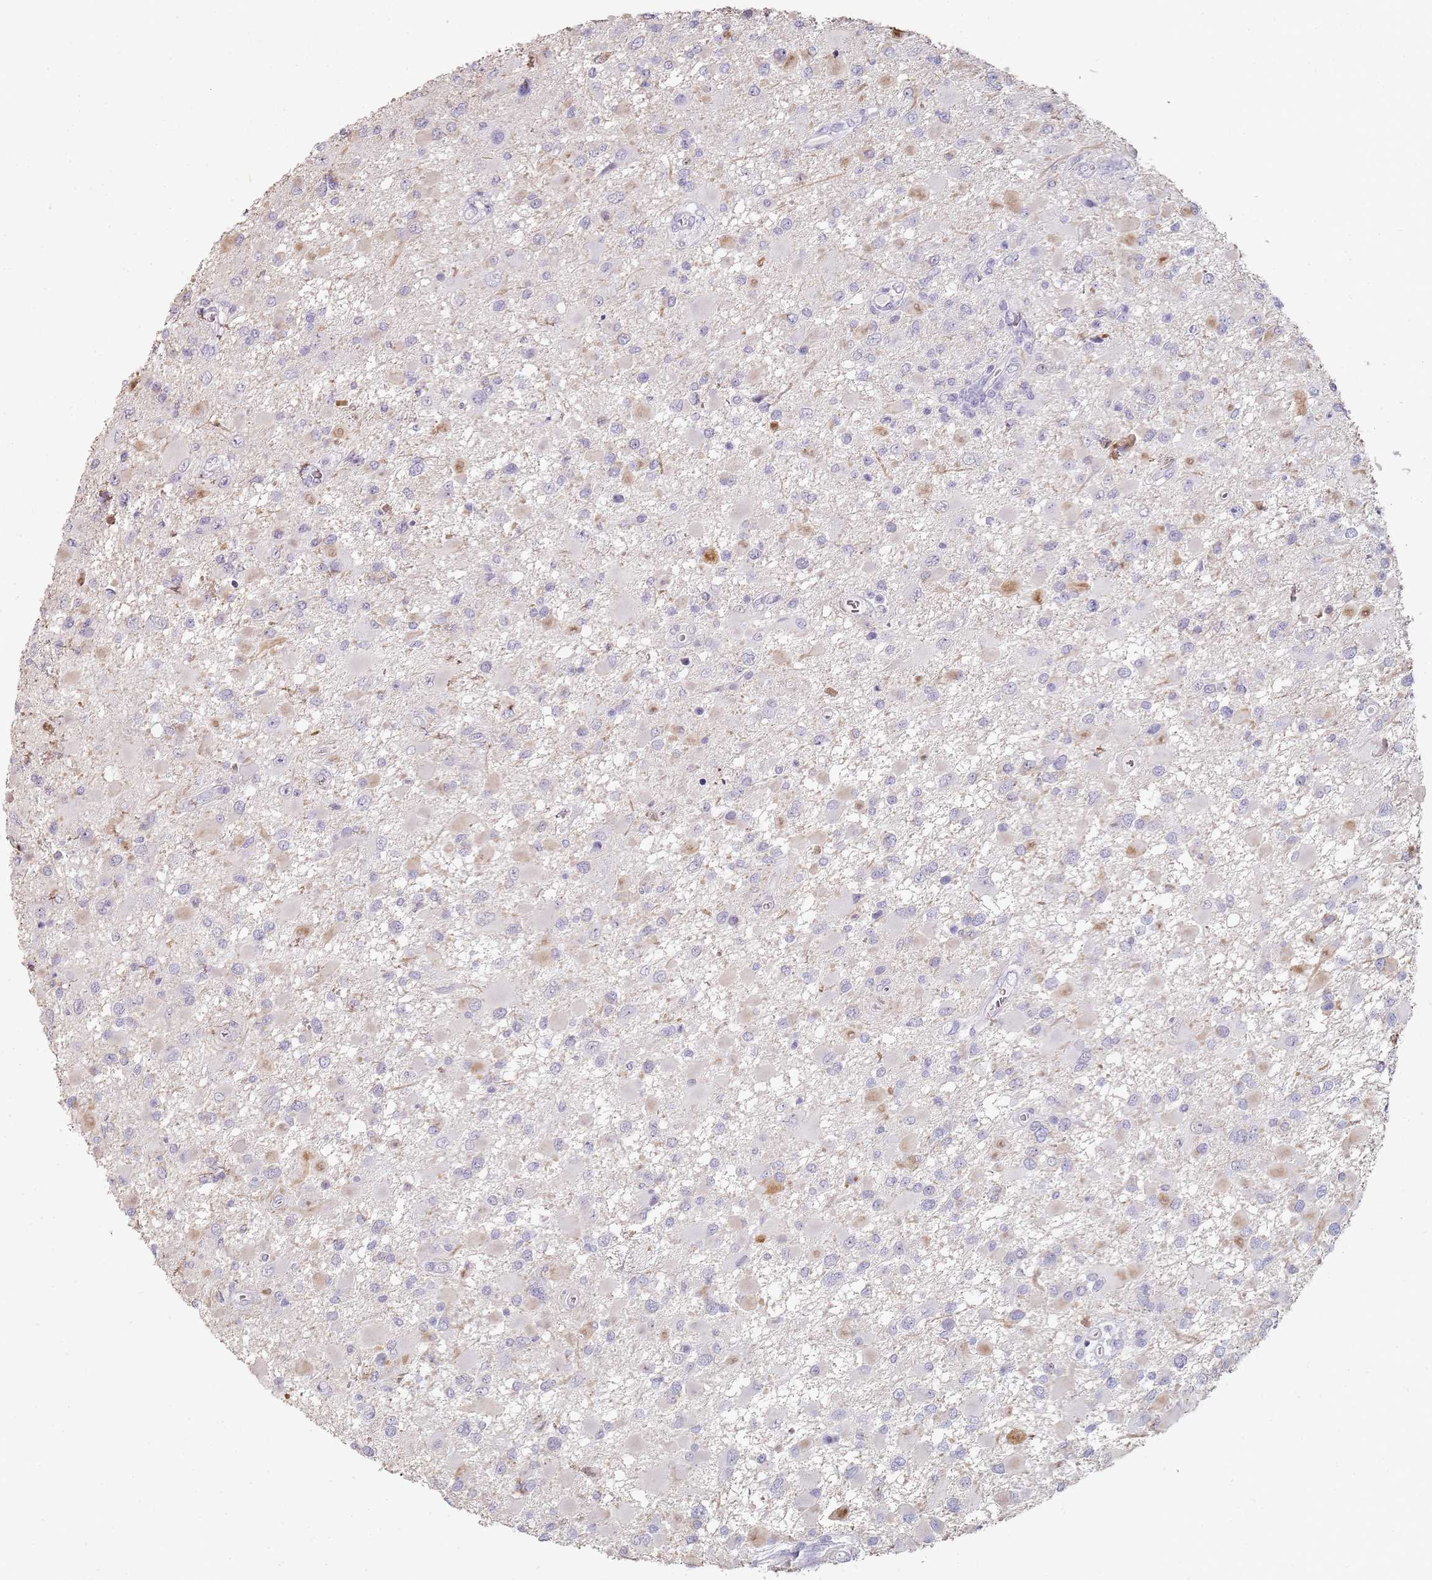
{"staining": {"intensity": "negative", "quantity": "none", "location": "none"}, "tissue": "glioma", "cell_type": "Tumor cells", "image_type": "cancer", "snomed": [{"axis": "morphology", "description": "Glioma, malignant, High grade"}, {"axis": "topography", "description": "Brain"}], "caption": "Immunohistochemical staining of human glioma displays no significant positivity in tumor cells.", "gene": "DNAH11", "patient": {"sex": "male", "age": 53}}